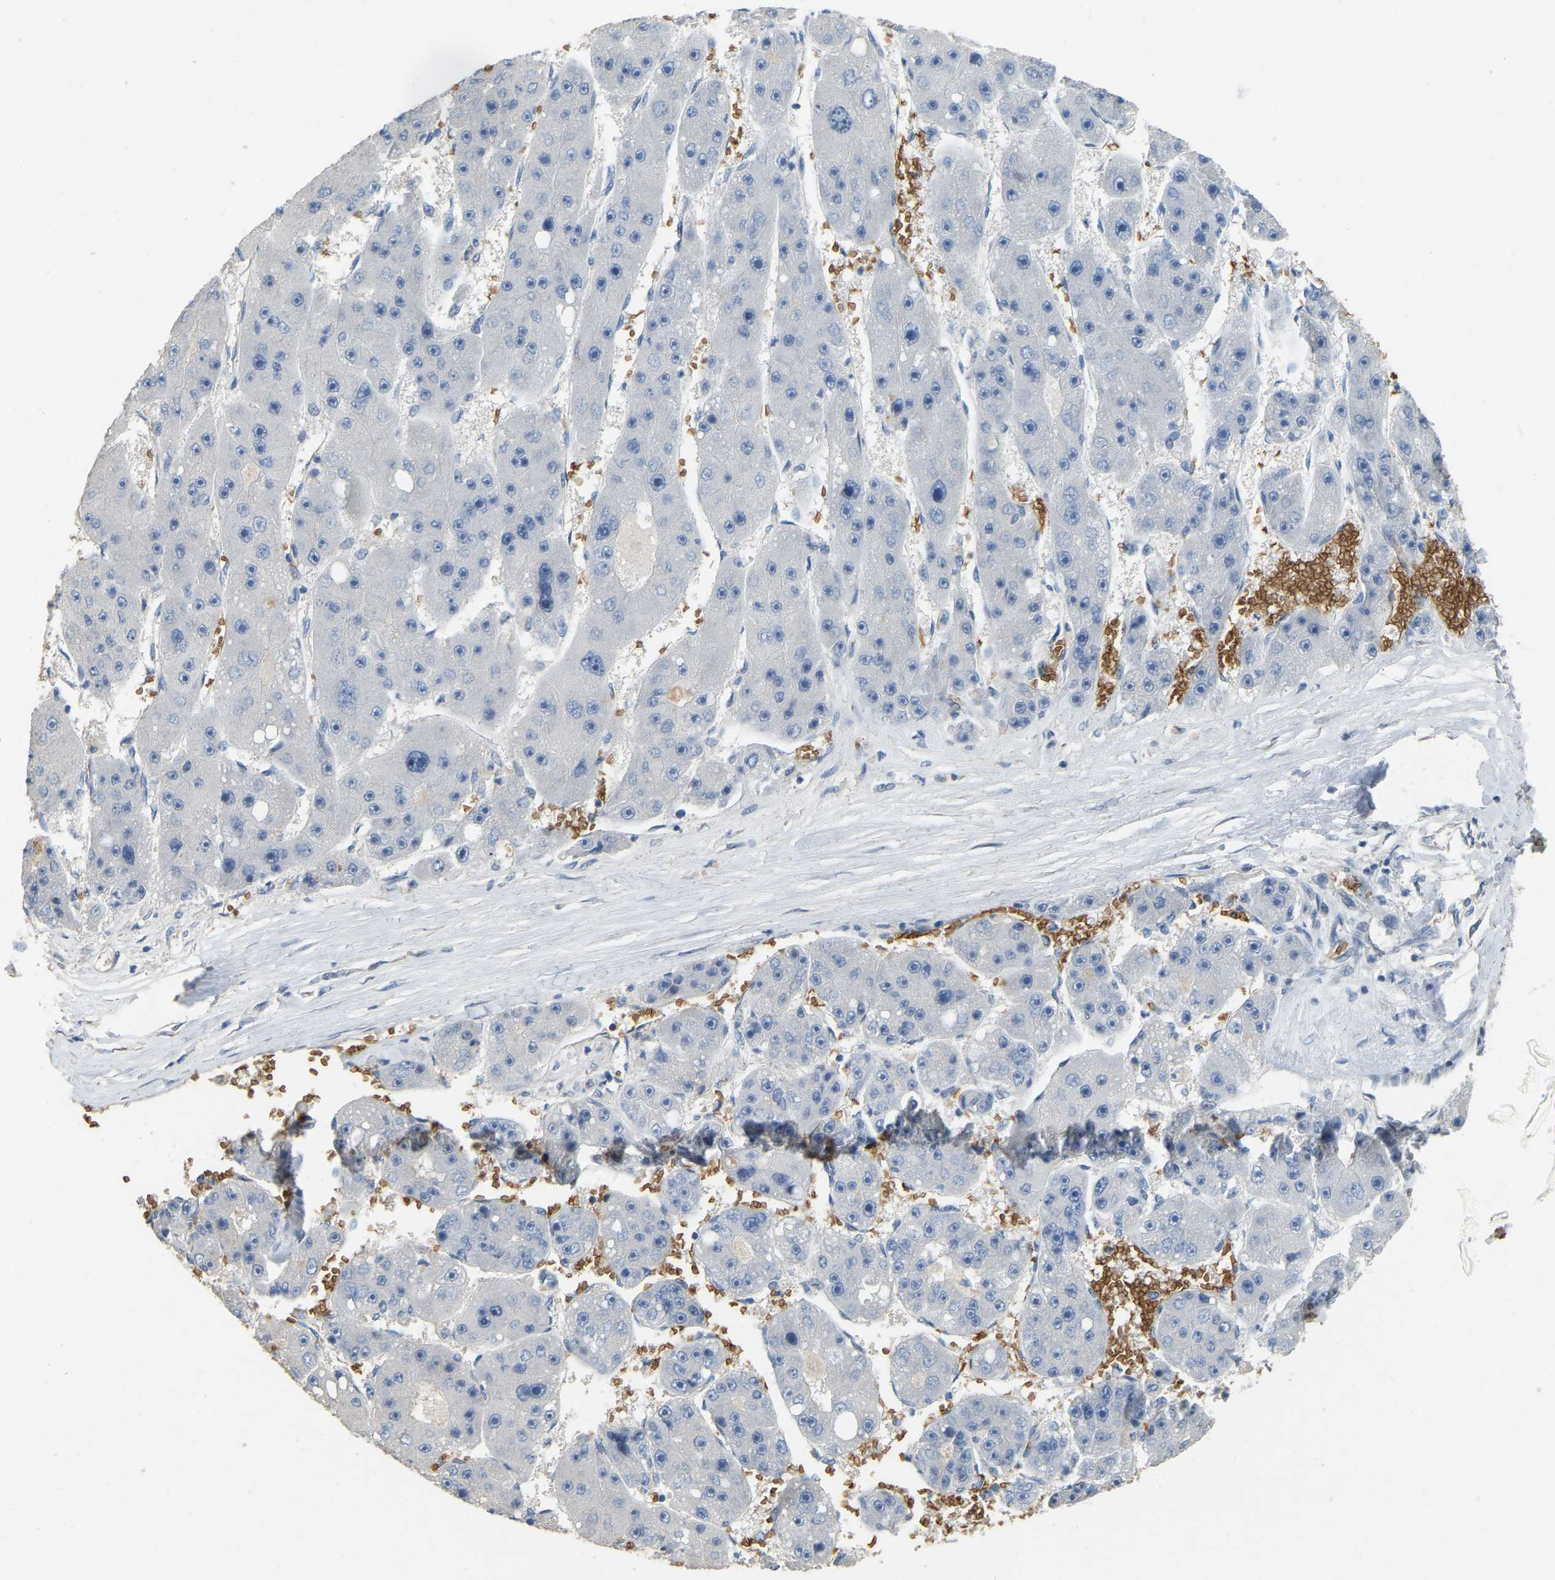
{"staining": {"intensity": "negative", "quantity": "none", "location": "none"}, "tissue": "liver cancer", "cell_type": "Tumor cells", "image_type": "cancer", "snomed": [{"axis": "morphology", "description": "Carcinoma, Hepatocellular, NOS"}, {"axis": "topography", "description": "Liver"}], "caption": "The micrograph demonstrates no staining of tumor cells in liver cancer (hepatocellular carcinoma).", "gene": "CFAP298", "patient": {"sex": "female", "age": 61}}